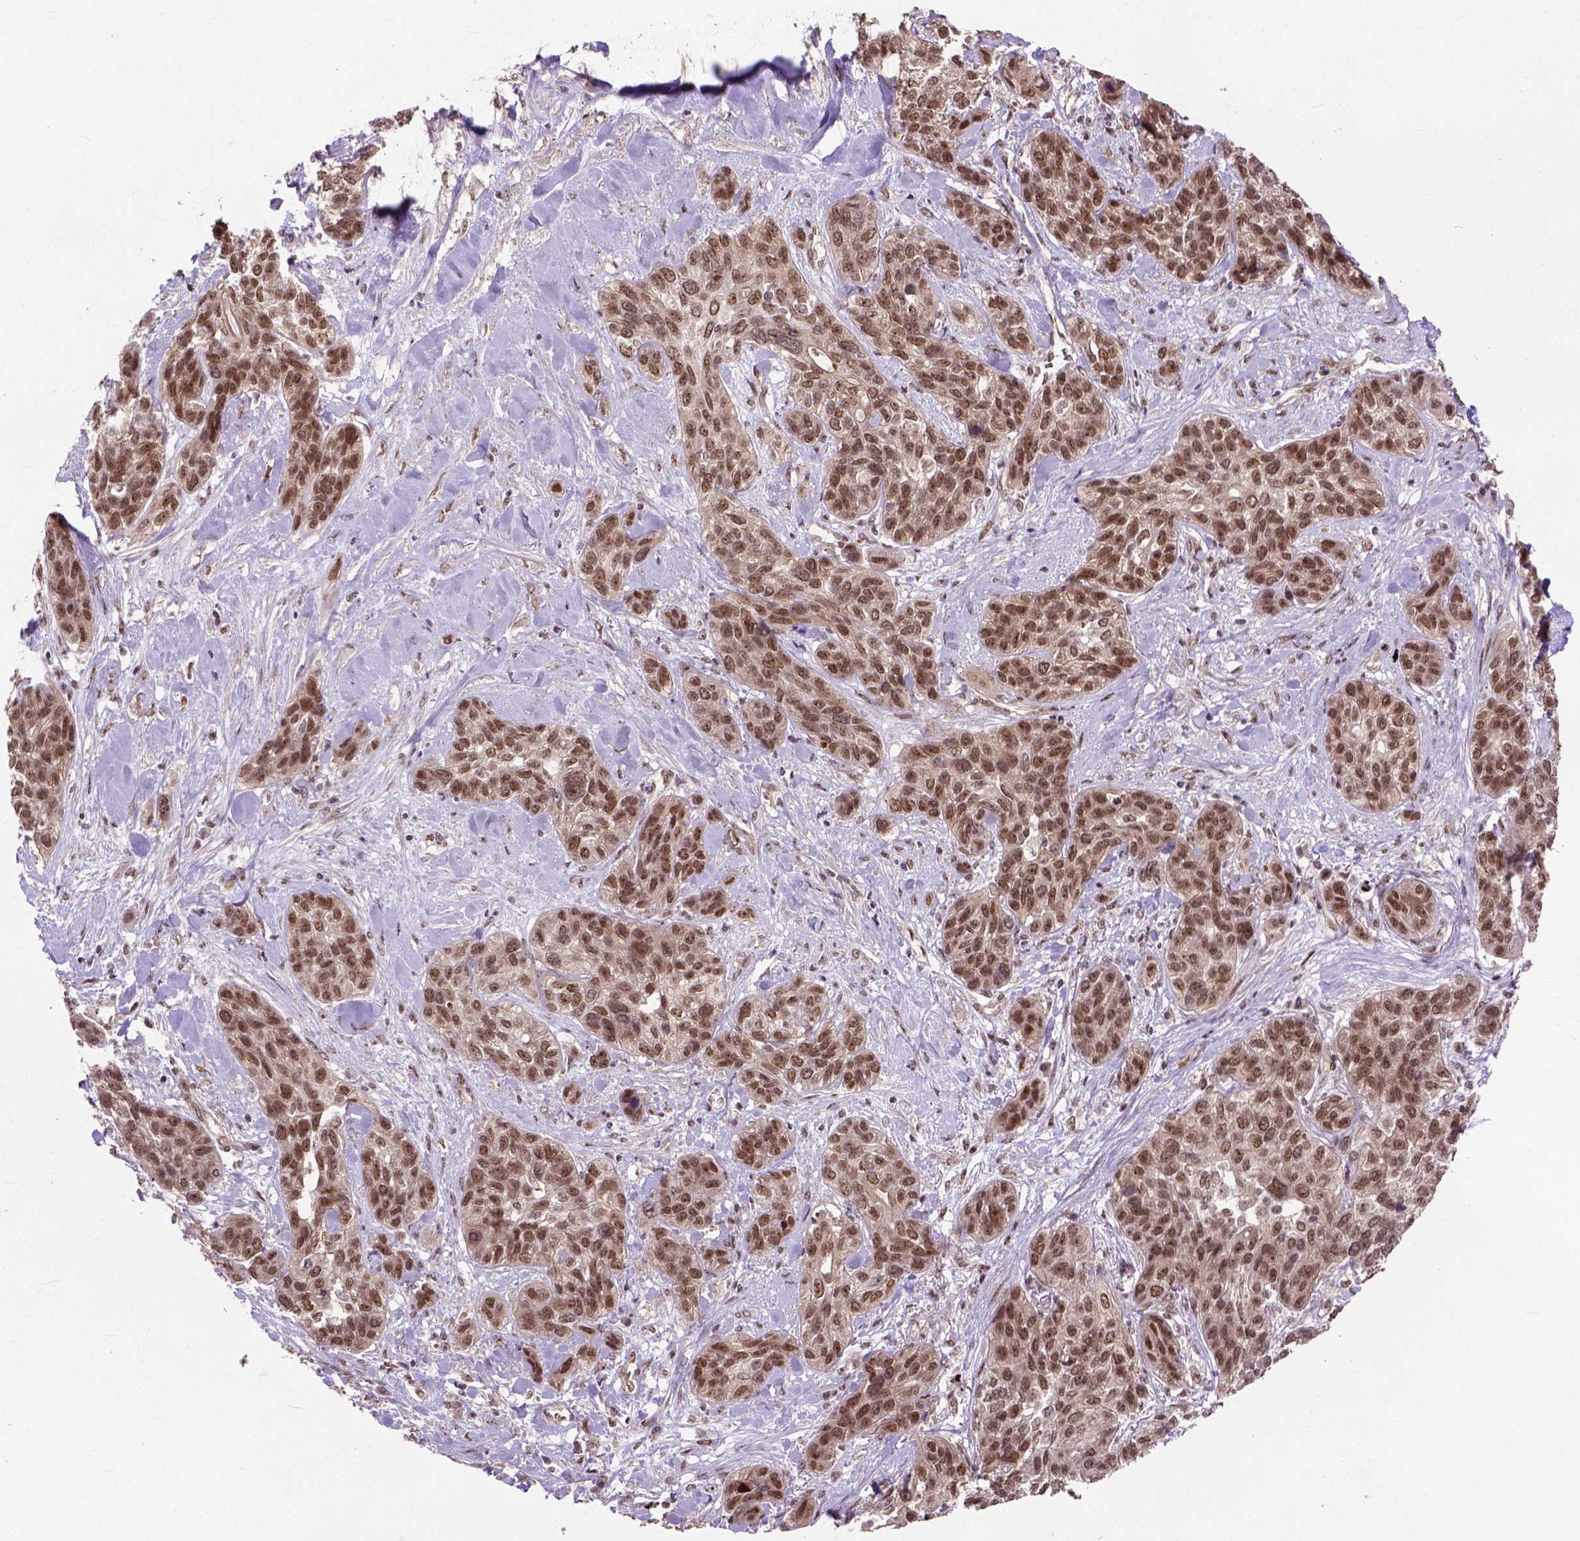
{"staining": {"intensity": "moderate", "quantity": ">75%", "location": "nuclear"}, "tissue": "lung cancer", "cell_type": "Tumor cells", "image_type": "cancer", "snomed": [{"axis": "morphology", "description": "Squamous cell carcinoma, NOS"}, {"axis": "topography", "description": "Lung"}], "caption": "Squamous cell carcinoma (lung) was stained to show a protein in brown. There is medium levels of moderate nuclear expression in approximately >75% of tumor cells.", "gene": "ZNF630", "patient": {"sex": "female", "age": 70}}